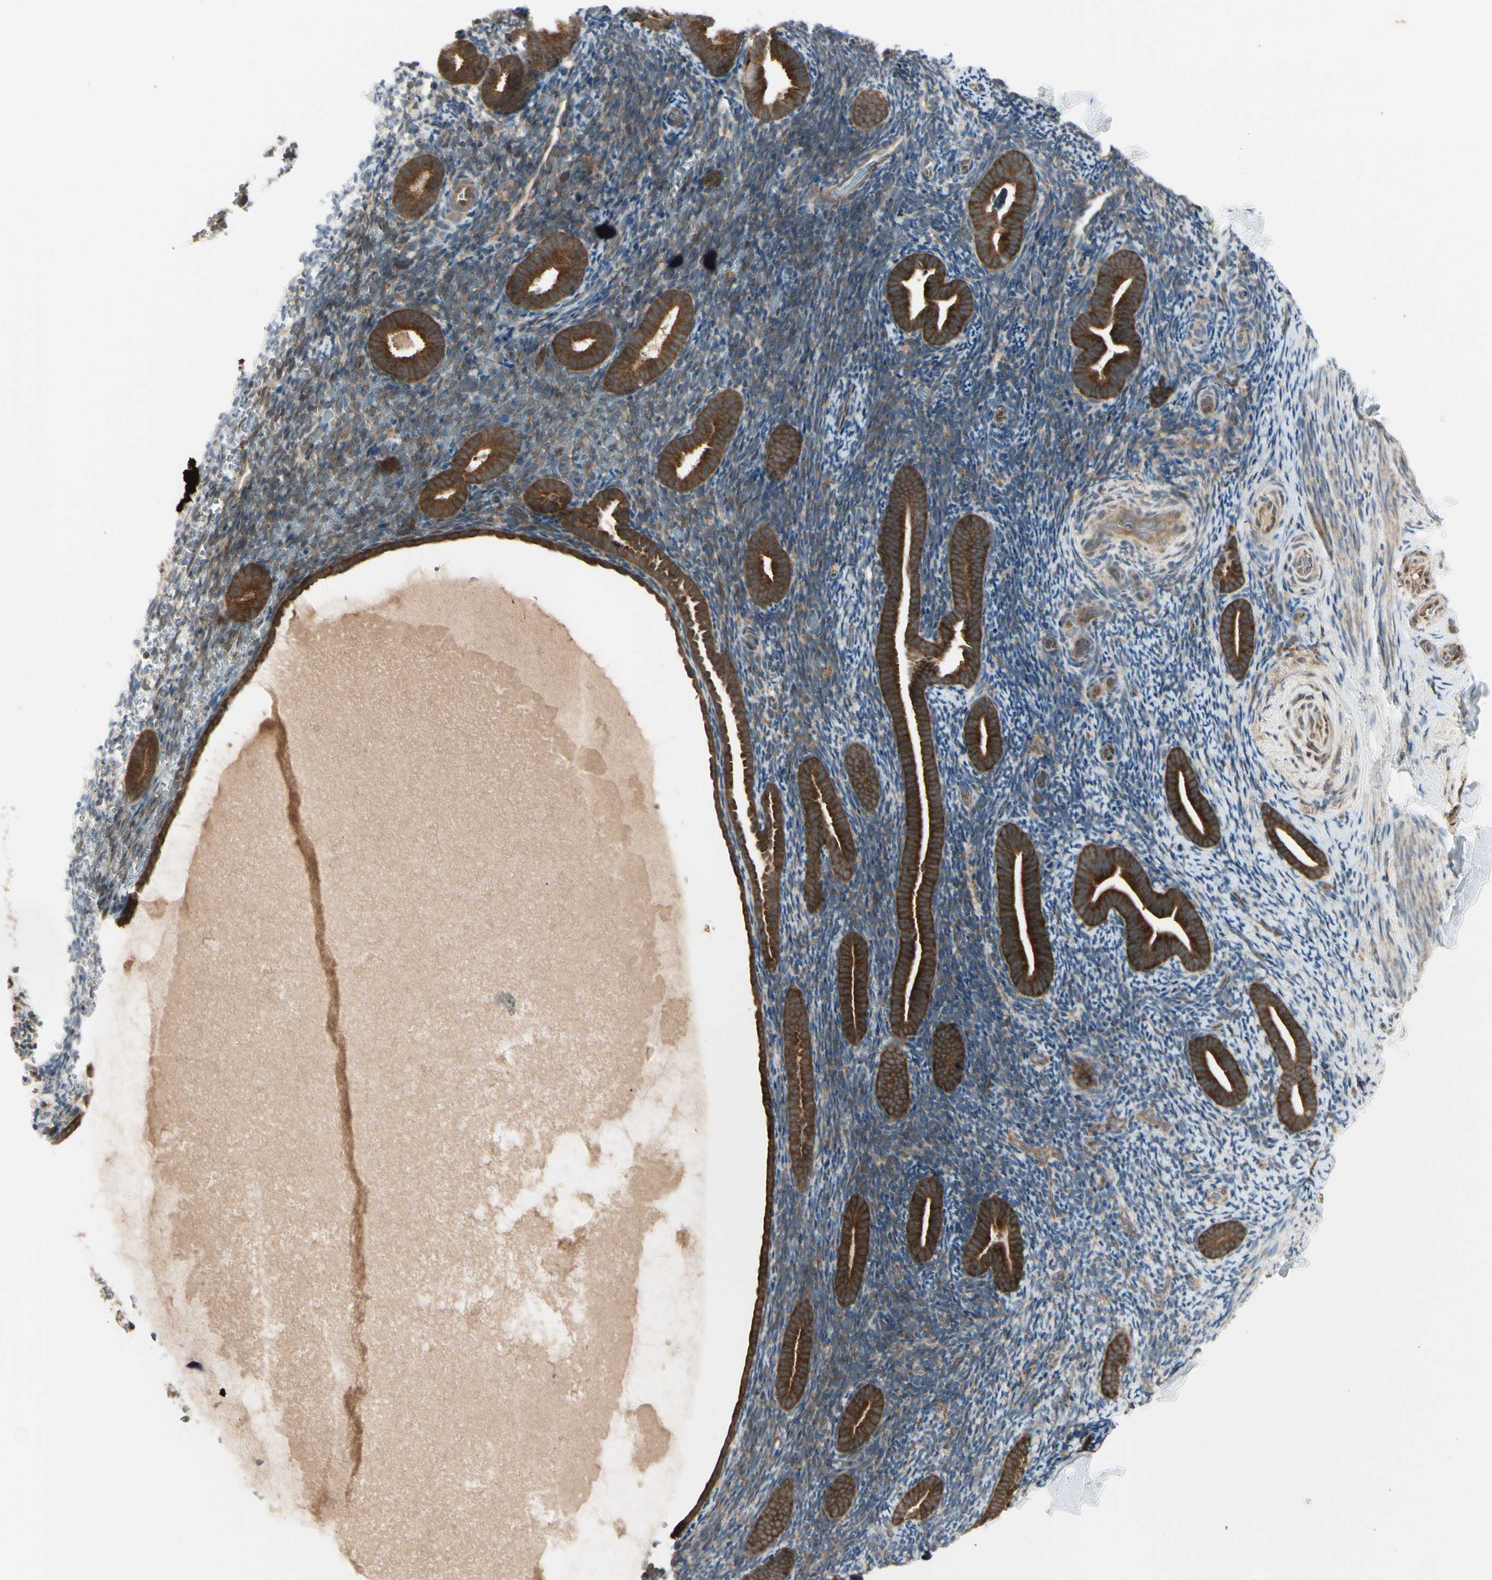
{"staining": {"intensity": "moderate", "quantity": ">75%", "location": "cytoplasmic/membranous"}, "tissue": "endometrium", "cell_type": "Cells in endometrial stroma", "image_type": "normal", "snomed": [{"axis": "morphology", "description": "Normal tissue, NOS"}, {"axis": "topography", "description": "Endometrium"}], "caption": "Unremarkable endometrium displays moderate cytoplasmic/membranous staining in about >75% of cells in endometrial stroma Ihc stains the protein of interest in brown and the nuclei are stained blue..", "gene": "OXSR1", "patient": {"sex": "female", "age": 51}}